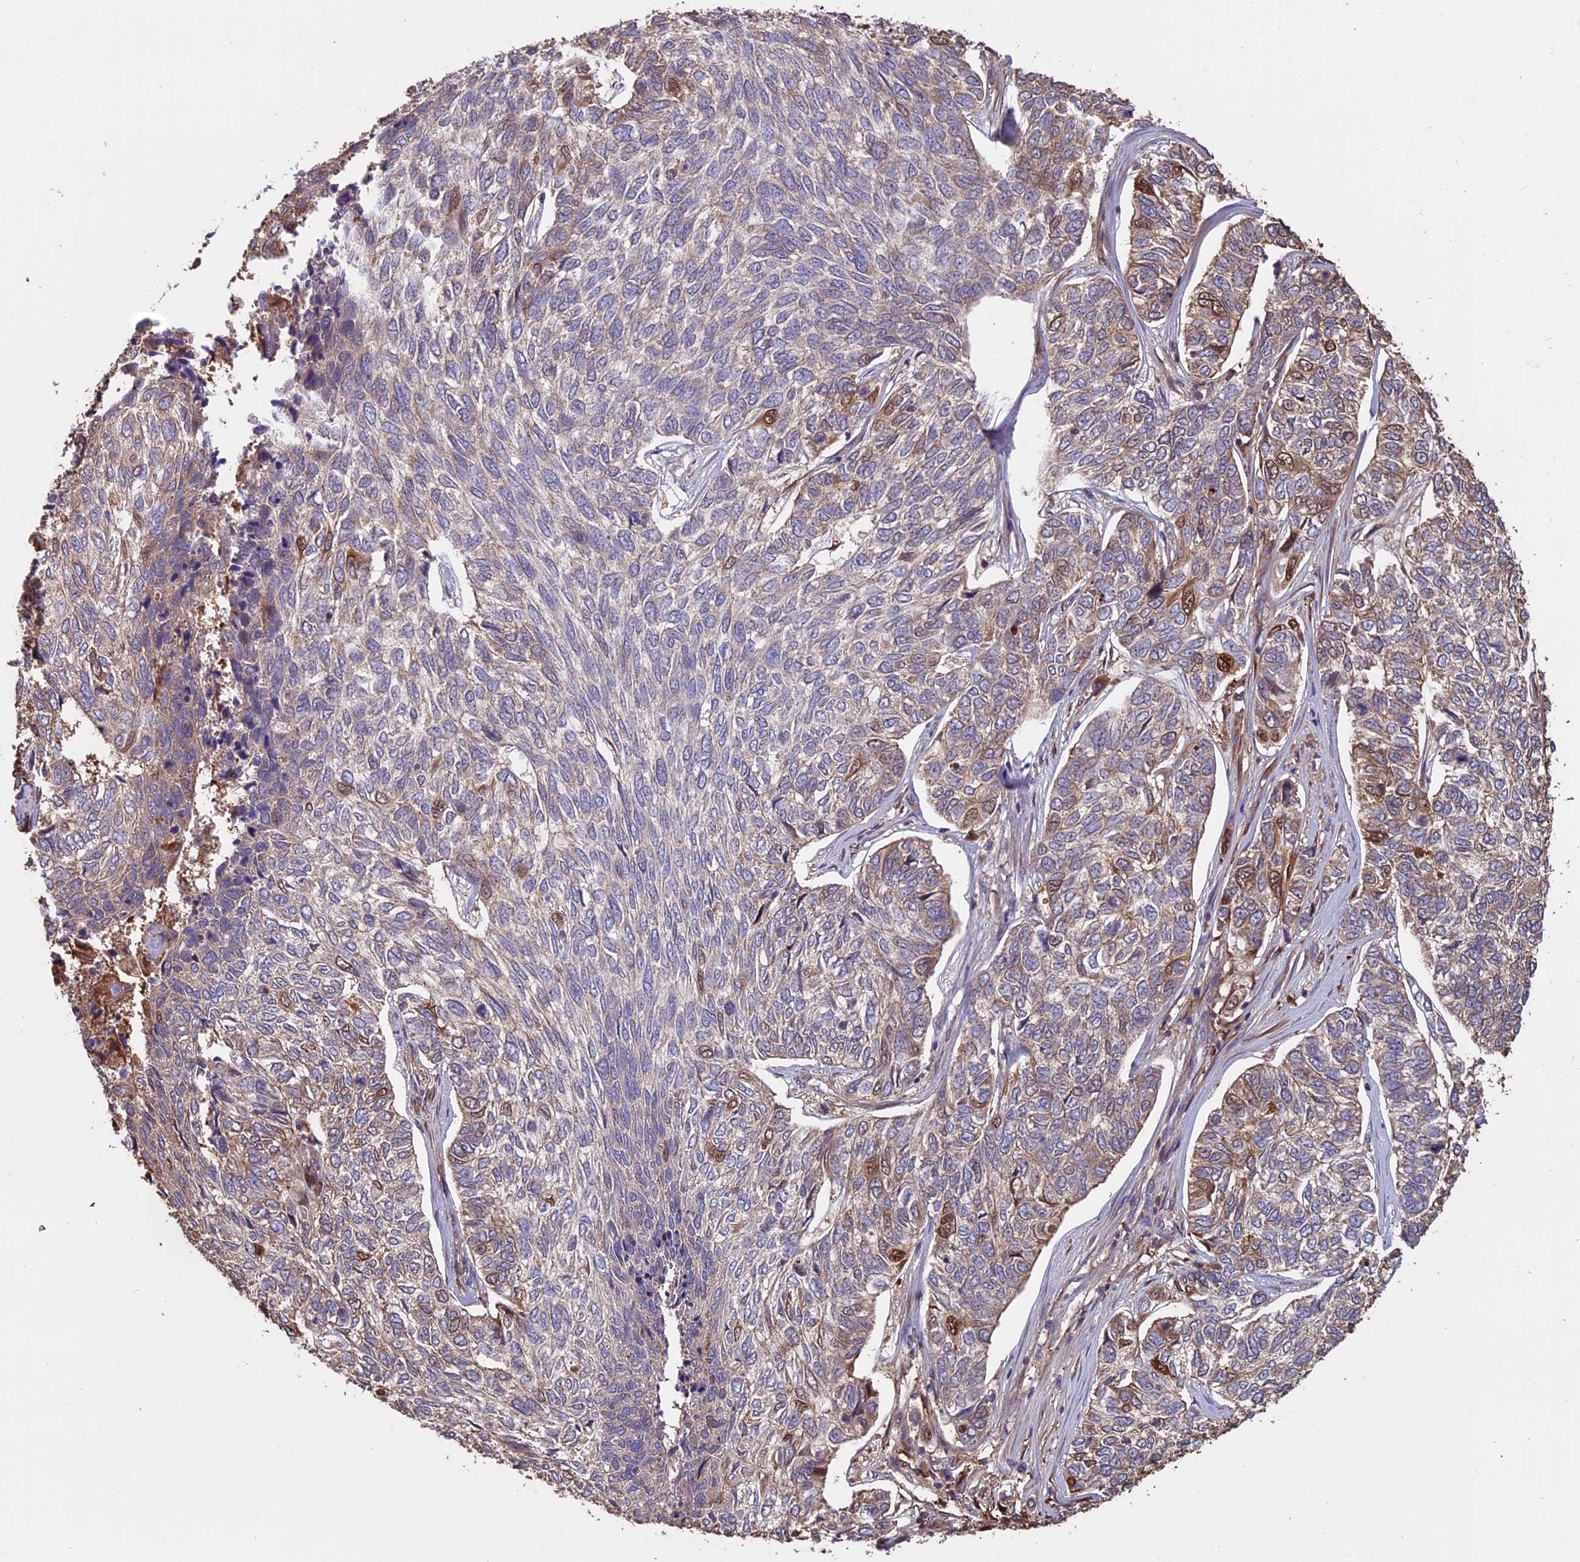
{"staining": {"intensity": "moderate", "quantity": "<25%", "location": "cytoplasmic/membranous,nuclear"}, "tissue": "skin cancer", "cell_type": "Tumor cells", "image_type": "cancer", "snomed": [{"axis": "morphology", "description": "Basal cell carcinoma"}, {"axis": "topography", "description": "Skin"}], "caption": "Immunohistochemistry (IHC) of human skin basal cell carcinoma reveals low levels of moderate cytoplasmic/membranous and nuclear positivity in approximately <25% of tumor cells.", "gene": "VWA3A", "patient": {"sex": "female", "age": 65}}